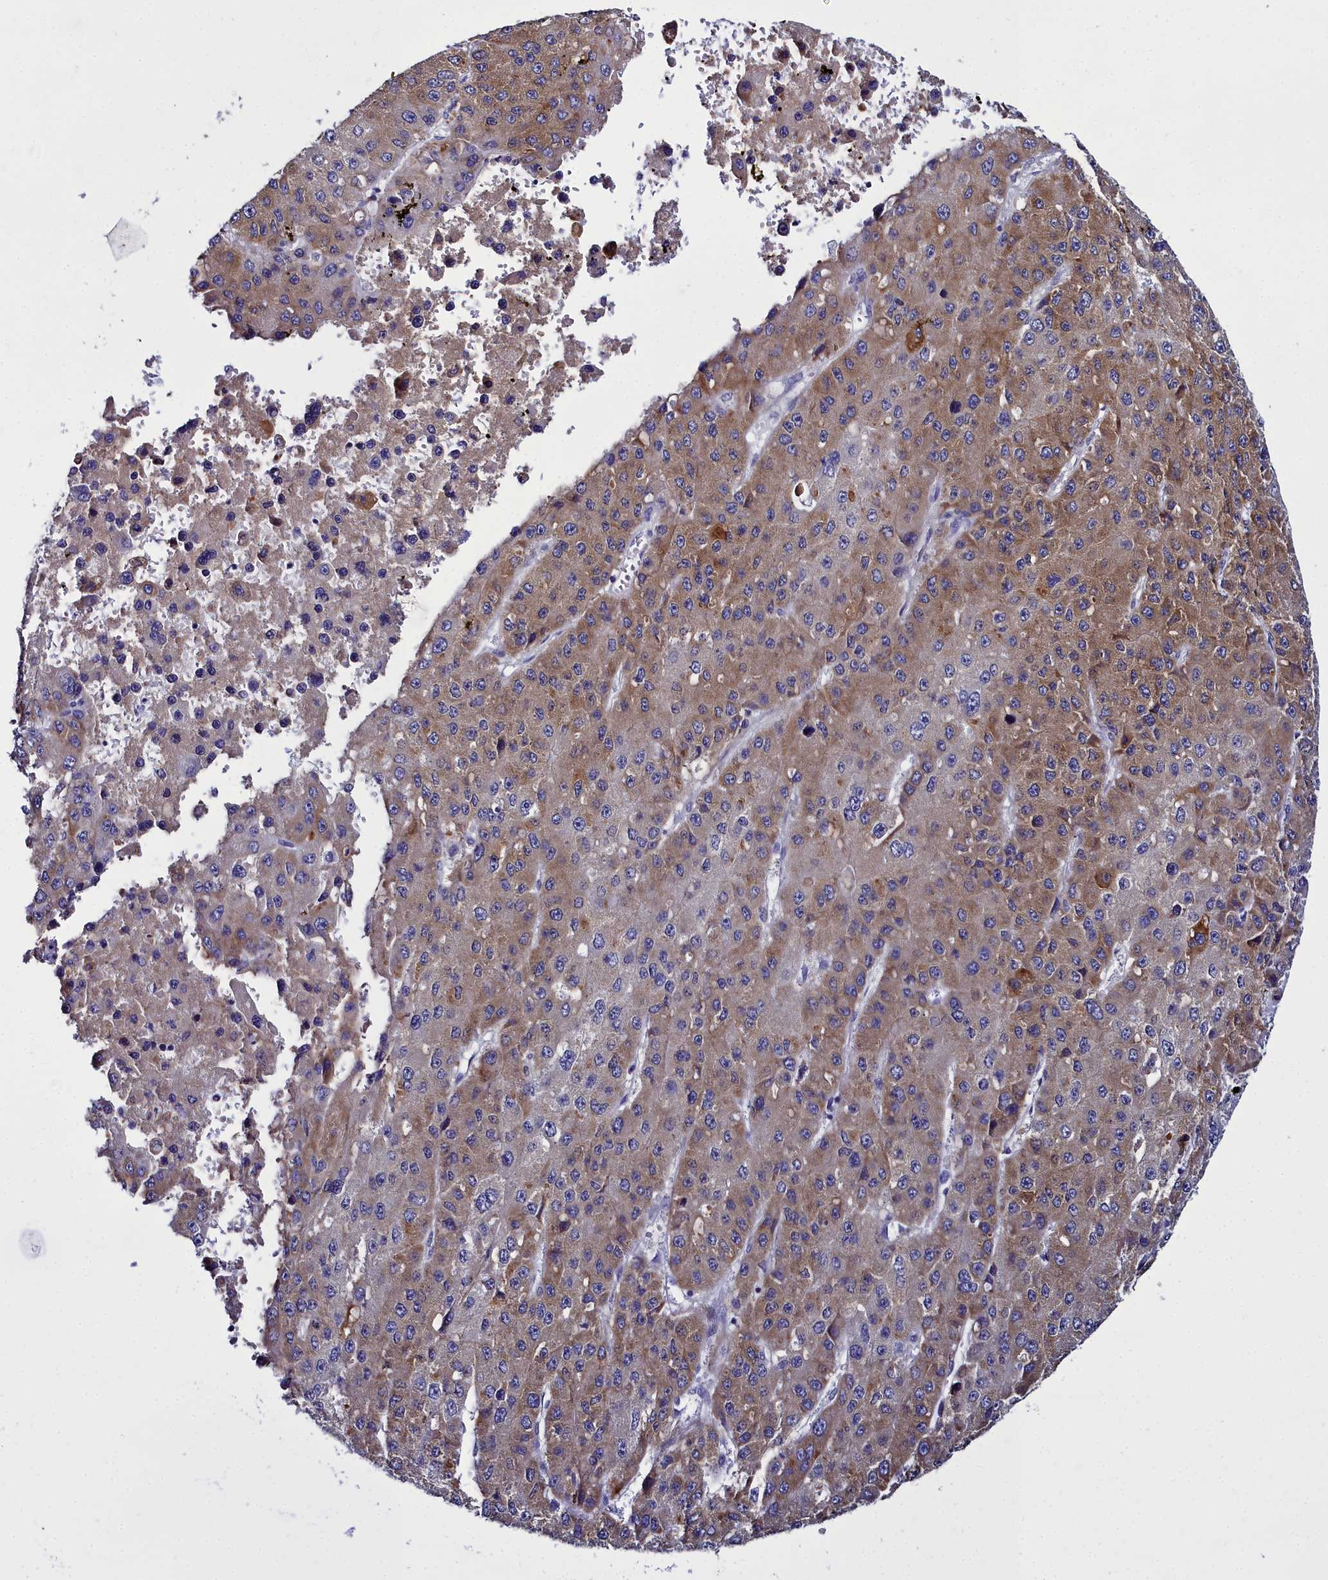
{"staining": {"intensity": "moderate", "quantity": ">75%", "location": "cytoplasmic/membranous"}, "tissue": "liver cancer", "cell_type": "Tumor cells", "image_type": "cancer", "snomed": [{"axis": "morphology", "description": "Carcinoma, Hepatocellular, NOS"}, {"axis": "topography", "description": "Liver"}], "caption": "Brown immunohistochemical staining in liver cancer (hepatocellular carcinoma) demonstrates moderate cytoplasmic/membranous staining in about >75% of tumor cells.", "gene": "ELAPOR2", "patient": {"sex": "female", "age": 73}}